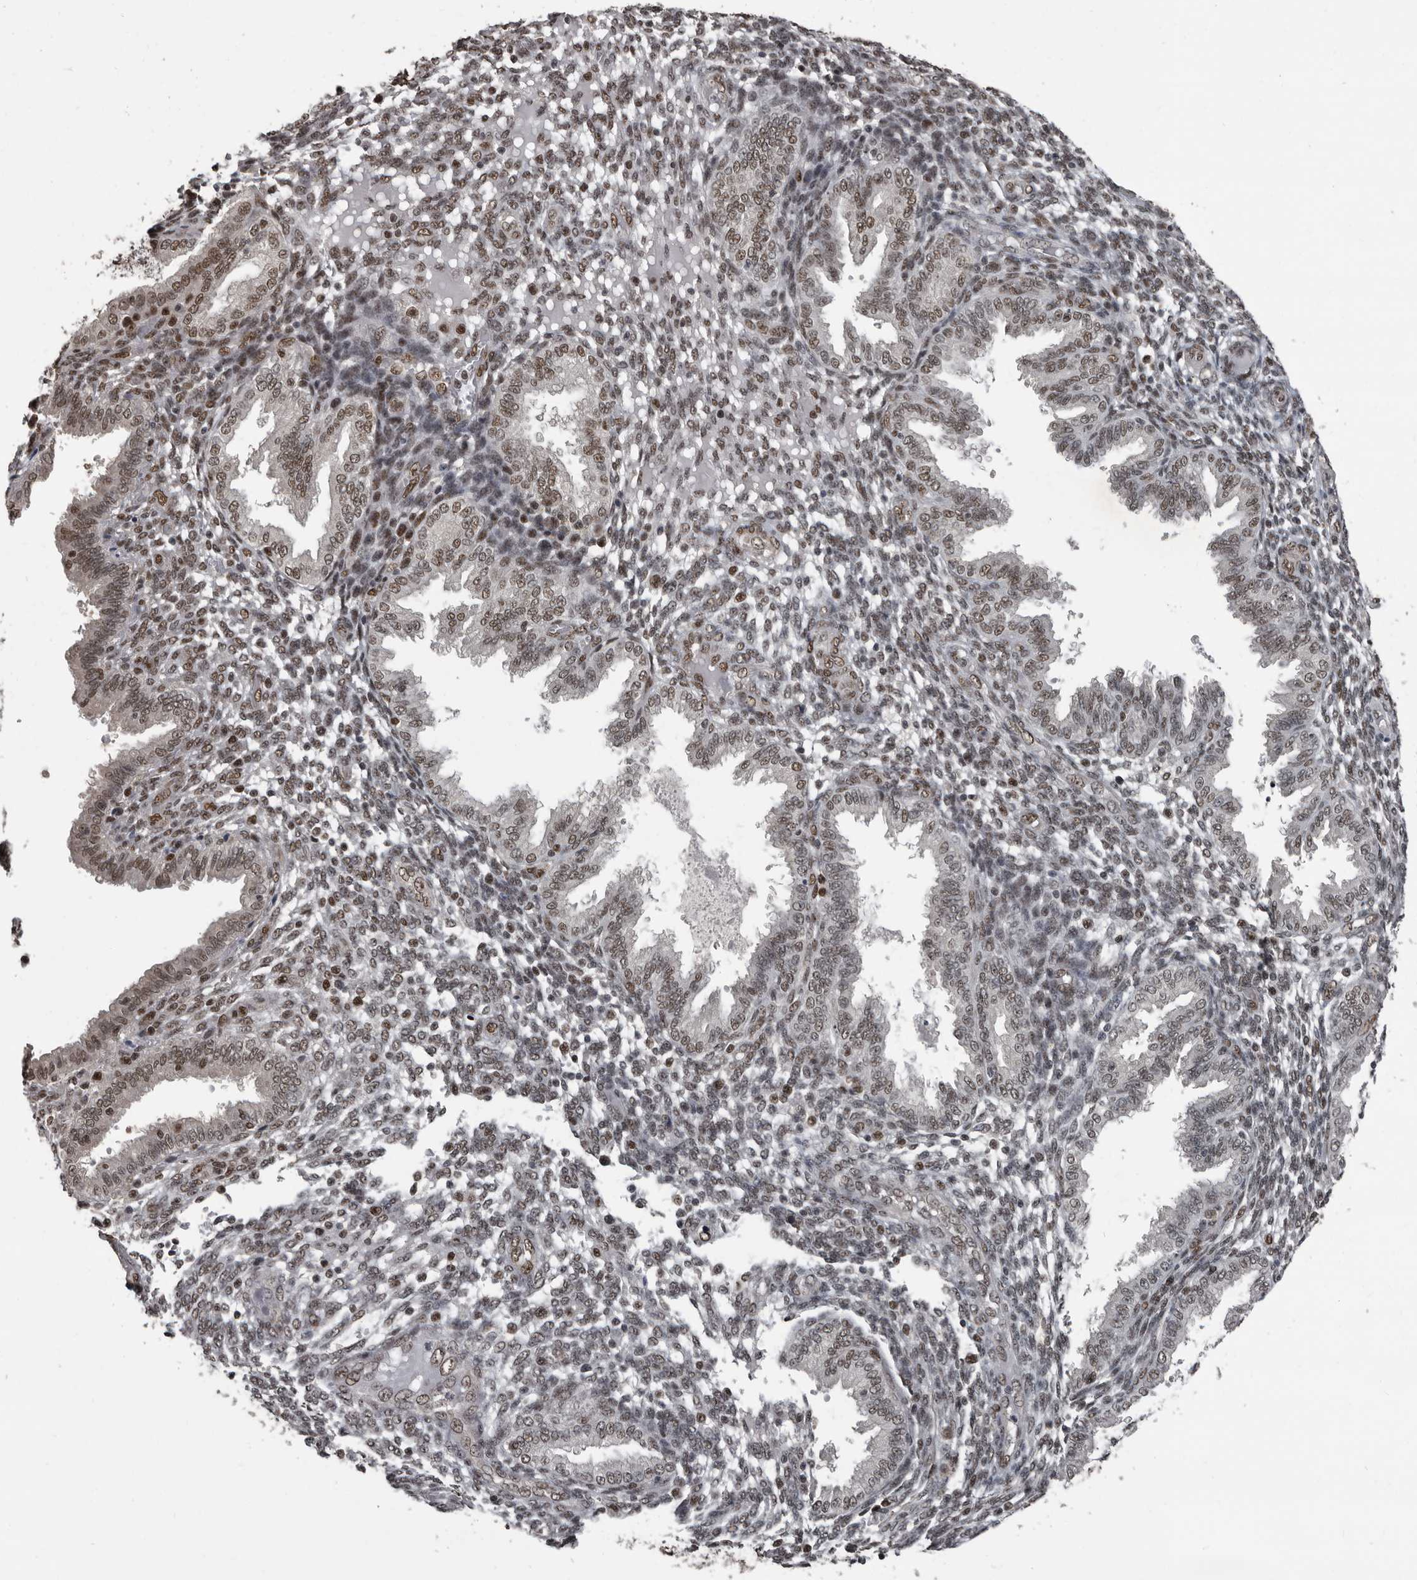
{"staining": {"intensity": "moderate", "quantity": "25%-75%", "location": "nuclear"}, "tissue": "endometrium", "cell_type": "Cells in endometrial stroma", "image_type": "normal", "snomed": [{"axis": "morphology", "description": "Normal tissue, NOS"}, {"axis": "topography", "description": "Endometrium"}], "caption": "Human endometrium stained with a brown dye reveals moderate nuclear positive staining in approximately 25%-75% of cells in endometrial stroma.", "gene": "CHD1L", "patient": {"sex": "female", "age": 33}}